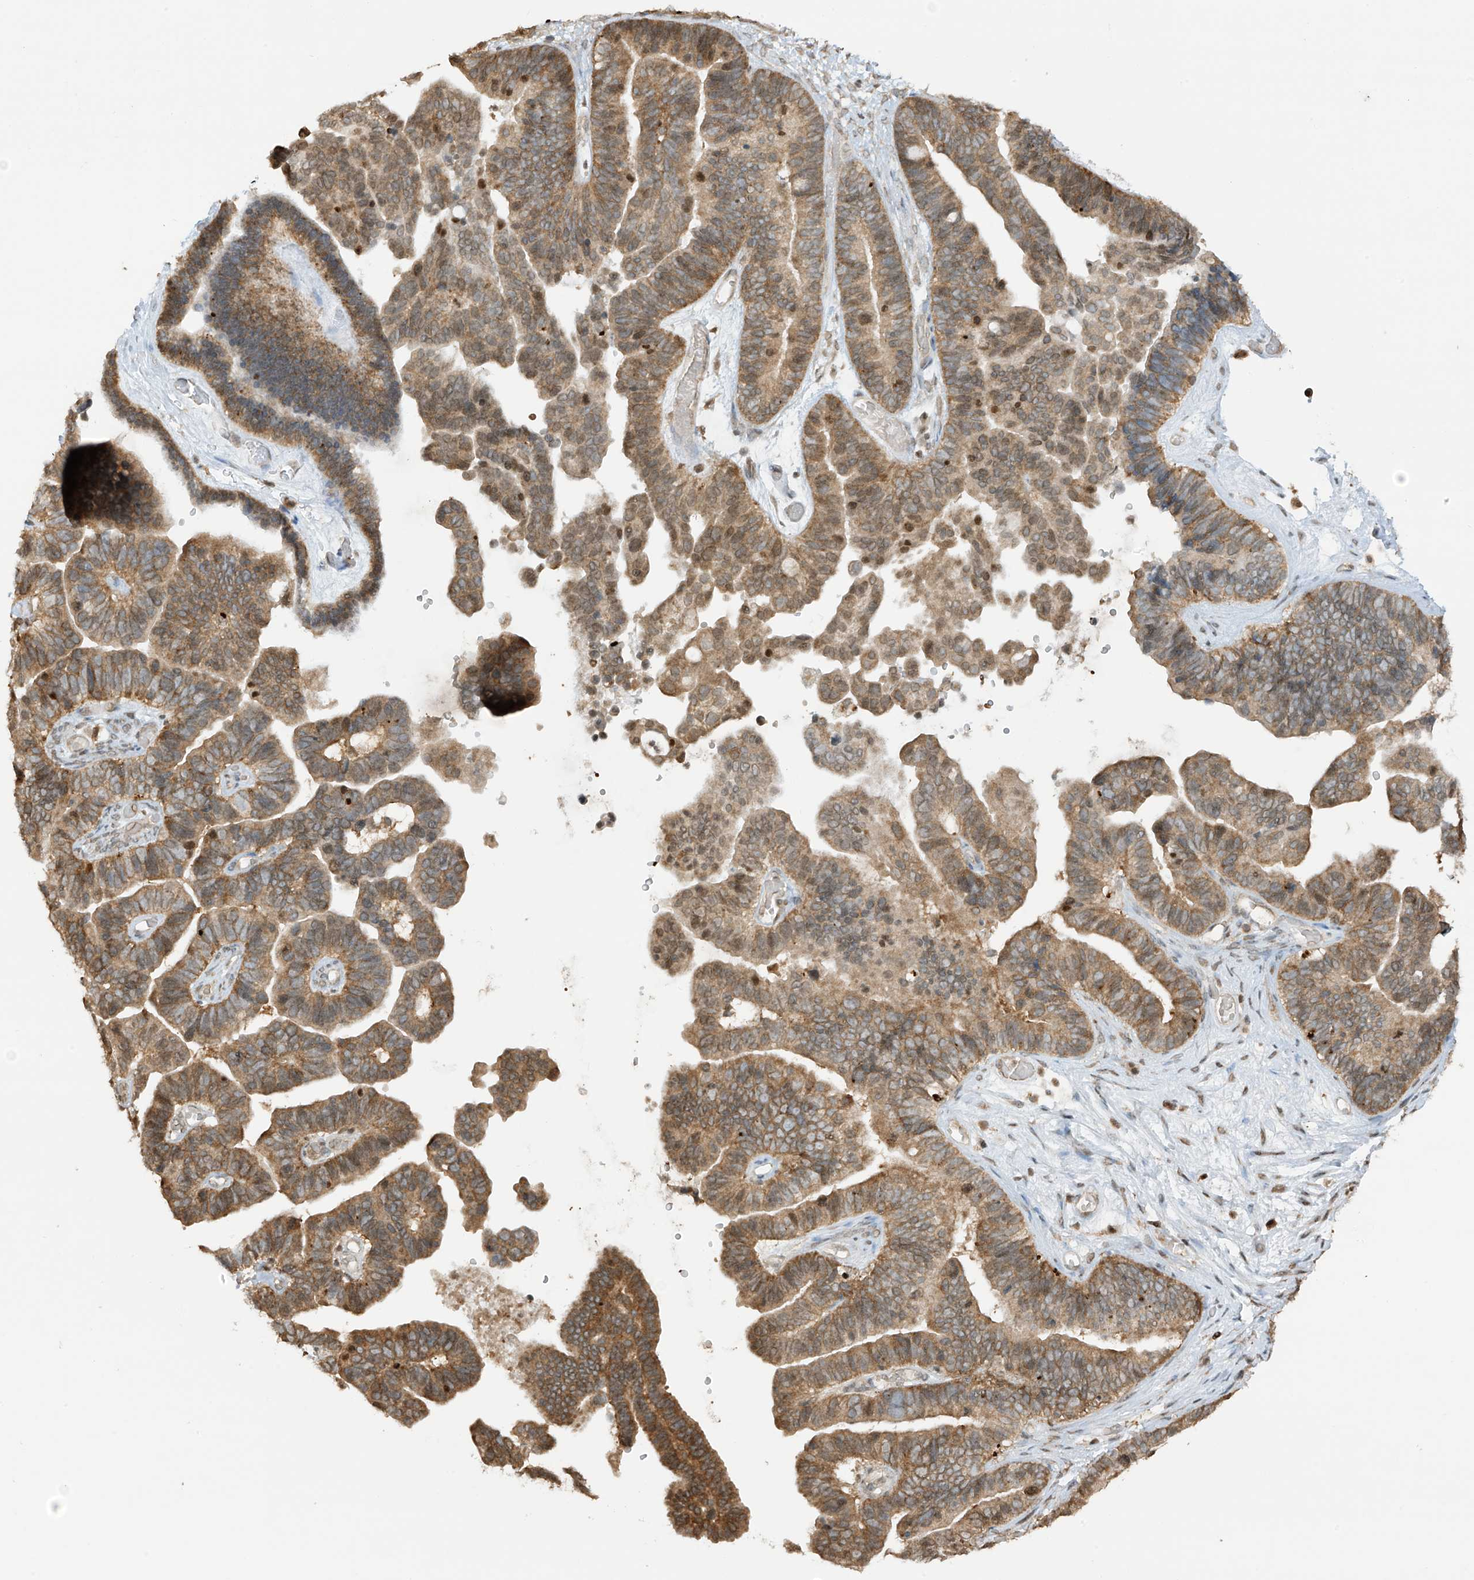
{"staining": {"intensity": "moderate", "quantity": "25%-75%", "location": "cytoplasmic/membranous"}, "tissue": "ovarian cancer", "cell_type": "Tumor cells", "image_type": "cancer", "snomed": [{"axis": "morphology", "description": "Cystadenocarcinoma, serous, NOS"}, {"axis": "topography", "description": "Ovary"}], "caption": "Ovarian cancer stained with a protein marker demonstrates moderate staining in tumor cells.", "gene": "KPNB1", "patient": {"sex": "female", "age": 56}}